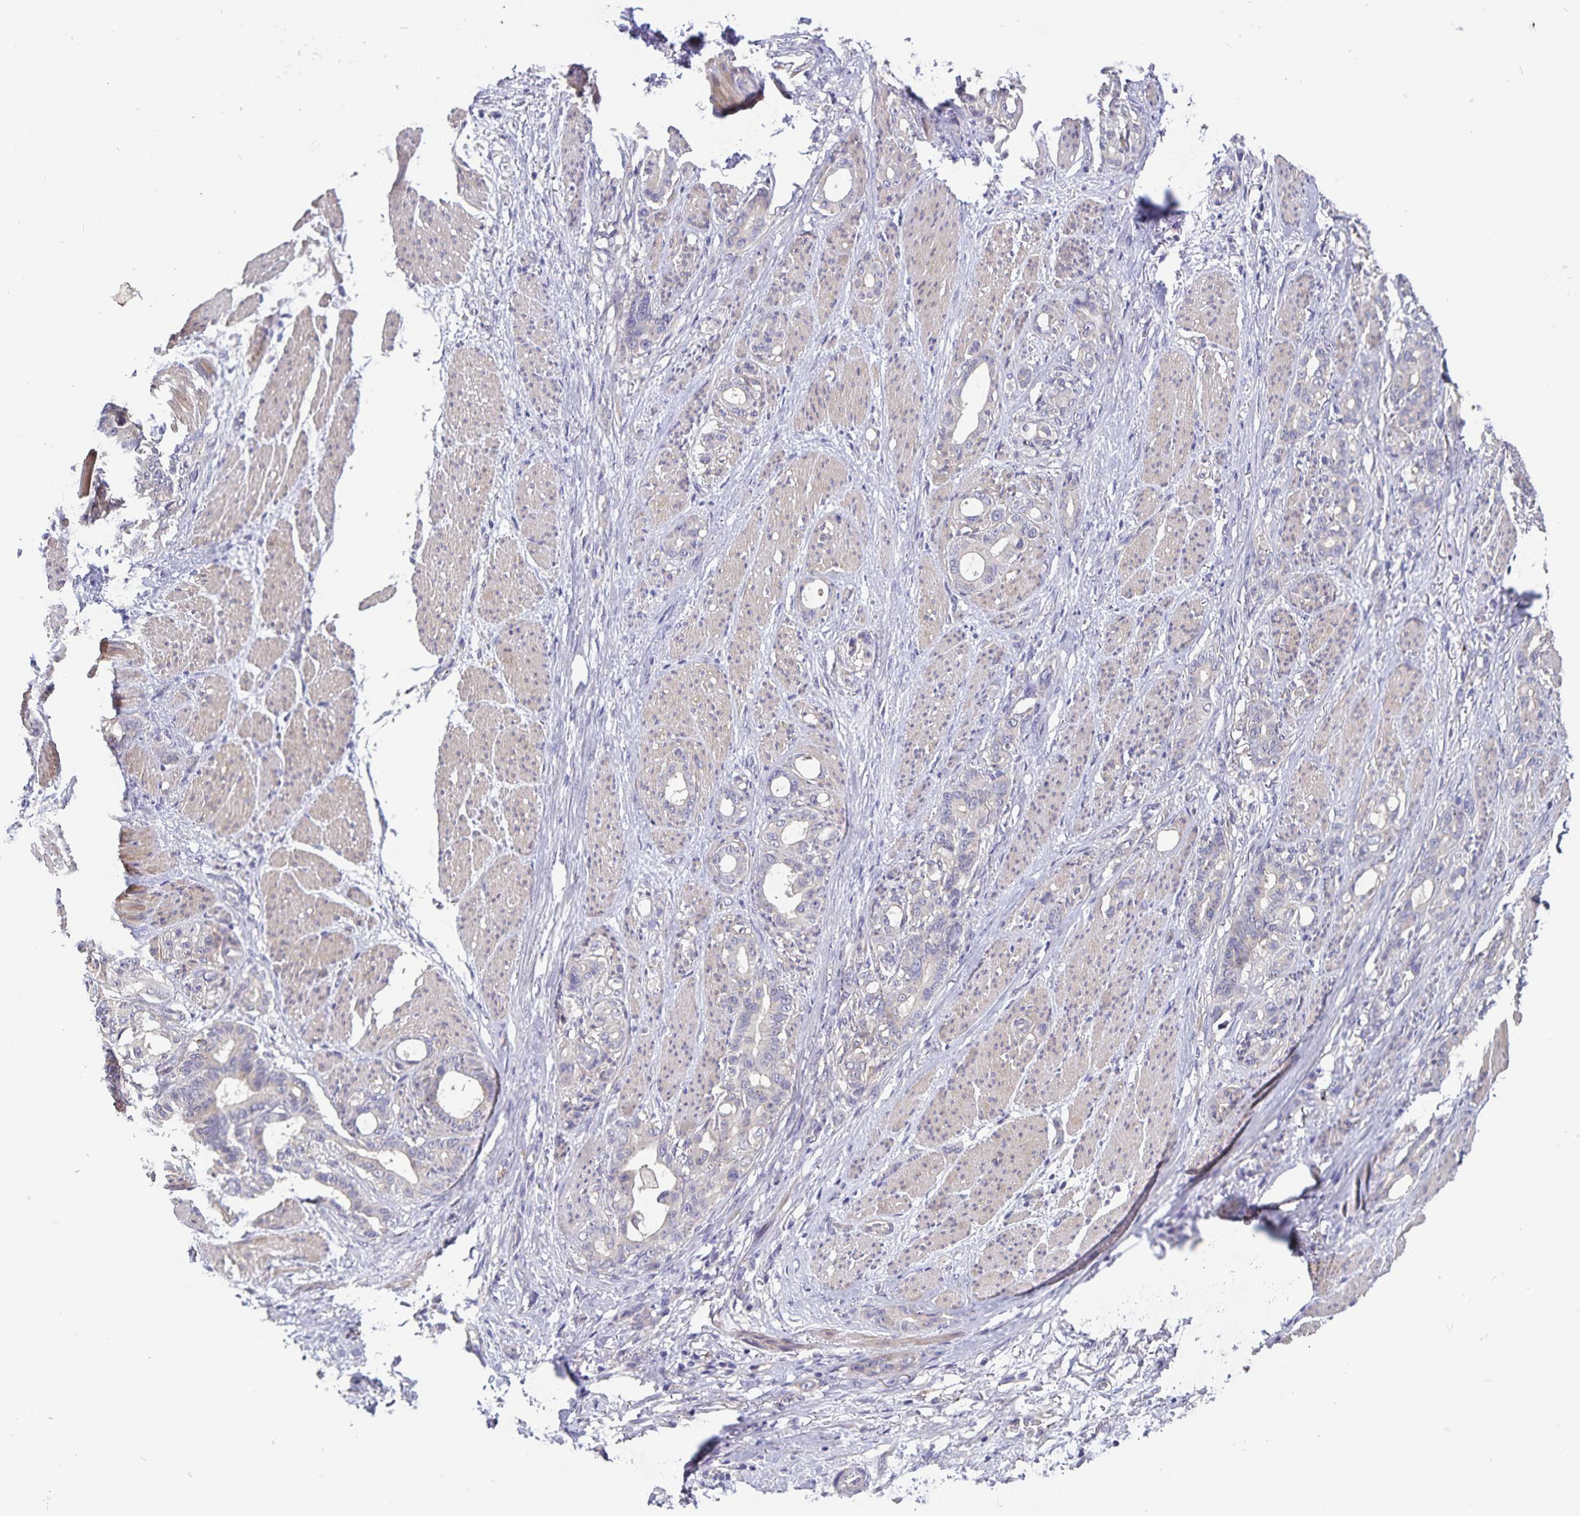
{"staining": {"intensity": "weak", "quantity": "<25%", "location": "cytoplasmic/membranous"}, "tissue": "stomach cancer", "cell_type": "Tumor cells", "image_type": "cancer", "snomed": [{"axis": "morphology", "description": "Normal tissue, NOS"}, {"axis": "morphology", "description": "Adenocarcinoma, NOS"}, {"axis": "topography", "description": "Esophagus"}, {"axis": "topography", "description": "Stomach, upper"}], "caption": "Stomach adenocarcinoma was stained to show a protein in brown. There is no significant staining in tumor cells.", "gene": "FBXL16", "patient": {"sex": "male", "age": 62}}